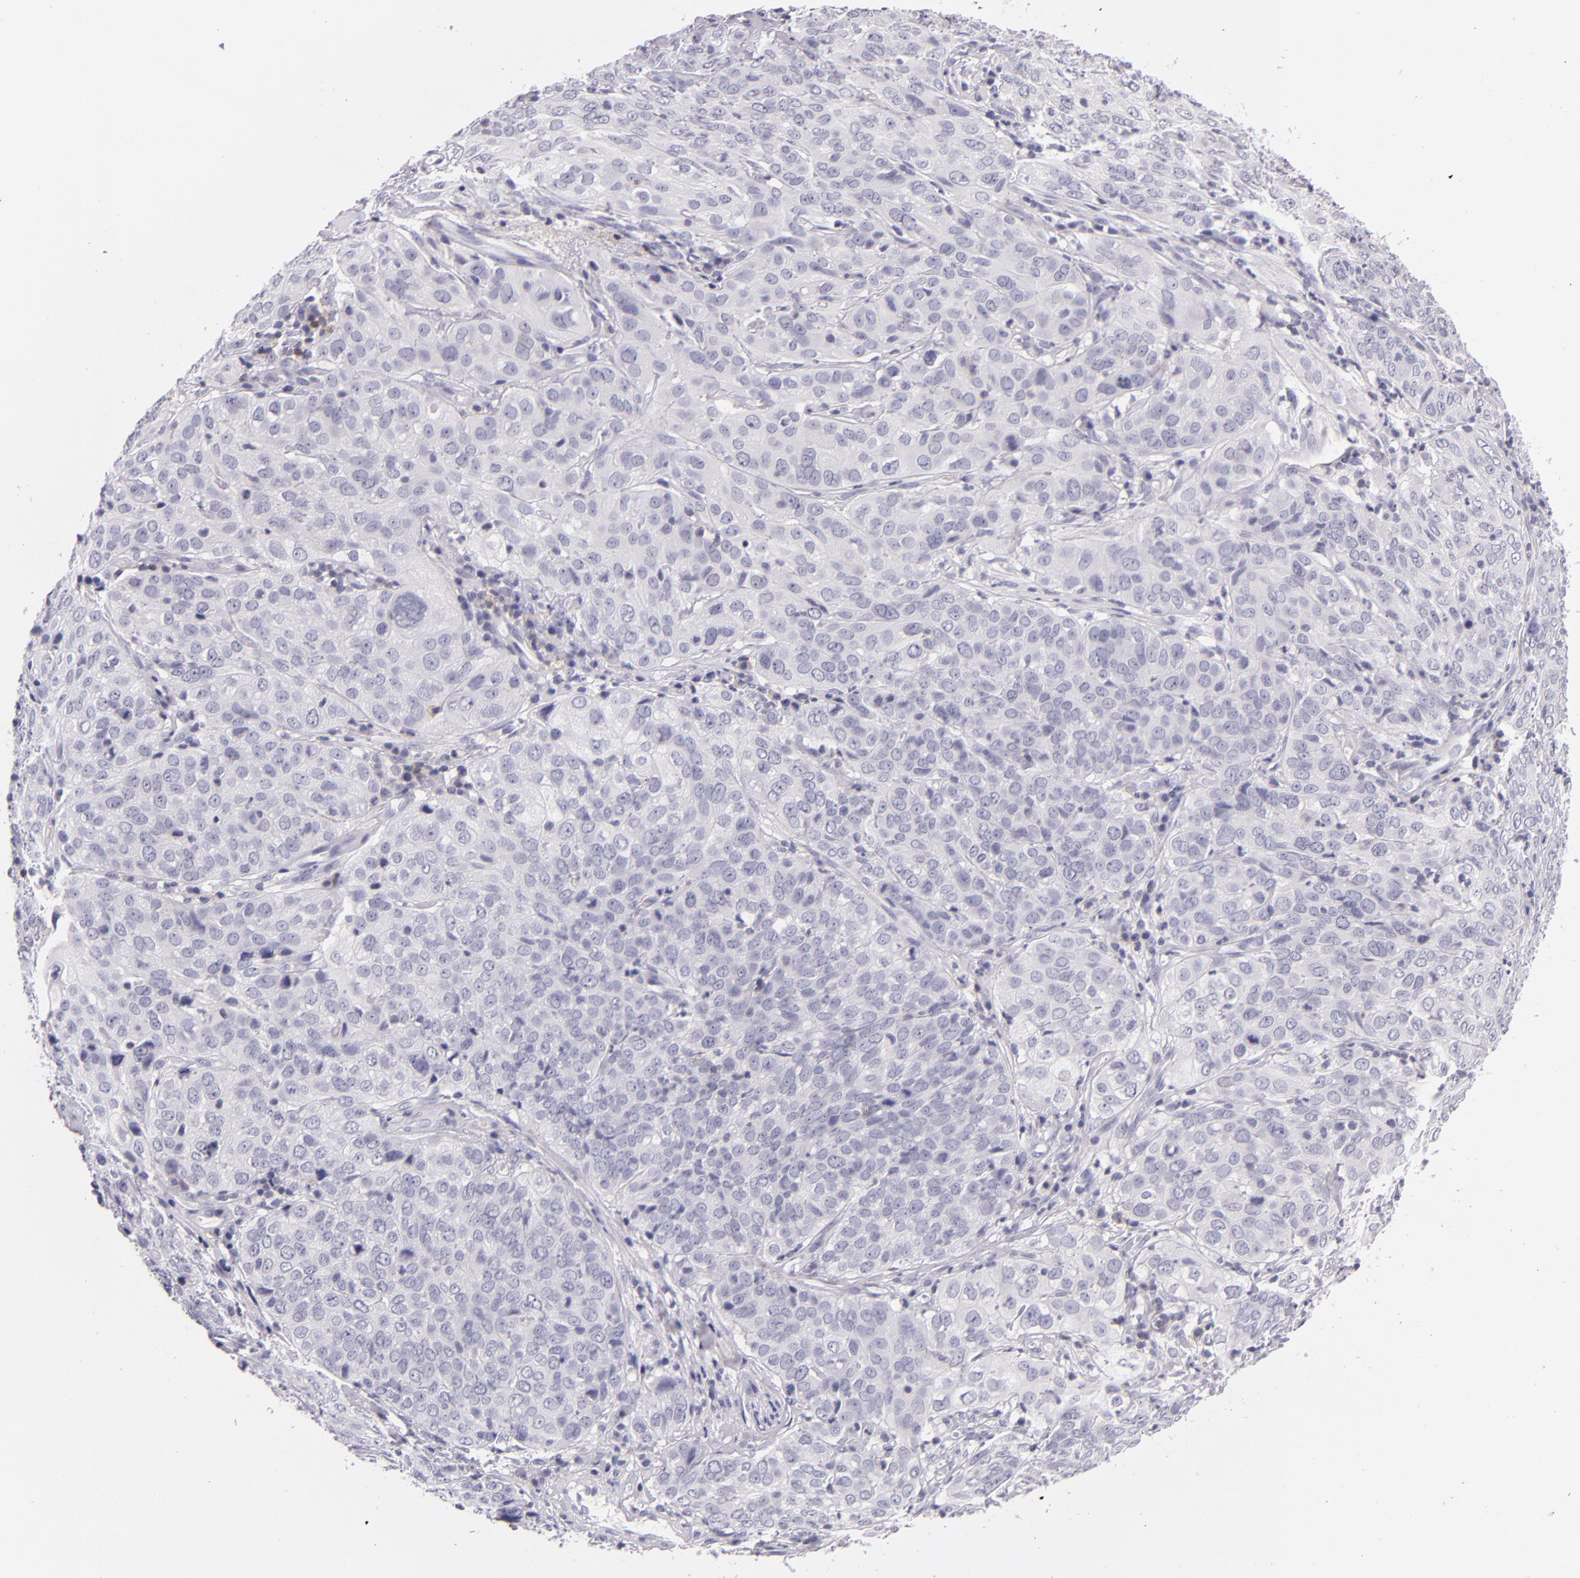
{"staining": {"intensity": "negative", "quantity": "none", "location": "none"}, "tissue": "cervical cancer", "cell_type": "Tumor cells", "image_type": "cancer", "snomed": [{"axis": "morphology", "description": "Squamous cell carcinoma, NOS"}, {"axis": "topography", "description": "Cervix"}], "caption": "A histopathology image of human squamous cell carcinoma (cervical) is negative for staining in tumor cells.", "gene": "CD48", "patient": {"sex": "female", "age": 38}}